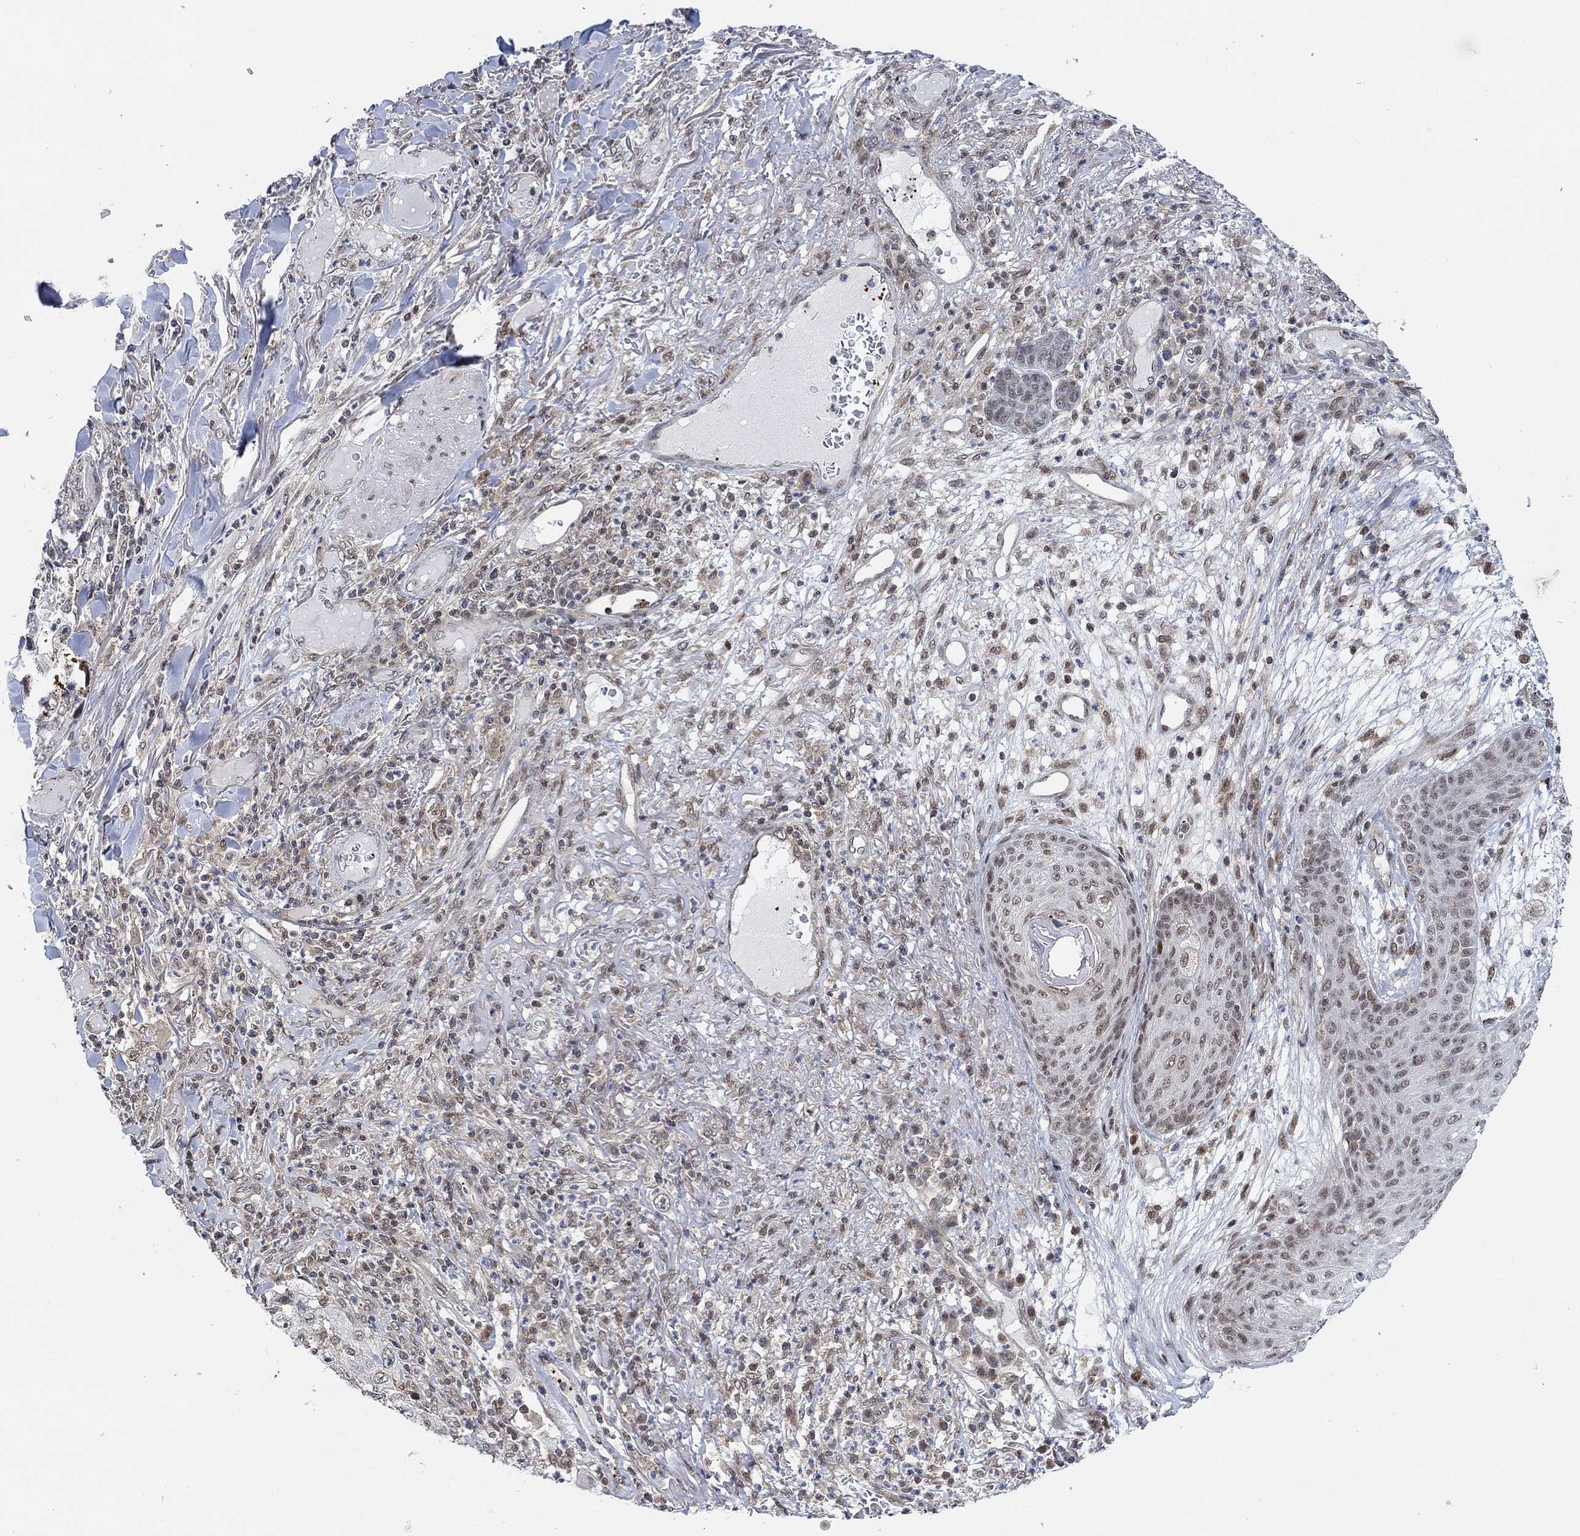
{"staining": {"intensity": "weak", "quantity": "<25%", "location": "nuclear"}, "tissue": "skin cancer", "cell_type": "Tumor cells", "image_type": "cancer", "snomed": [{"axis": "morphology", "description": "Squamous cell carcinoma, NOS"}, {"axis": "topography", "description": "Skin"}], "caption": "IHC of human skin squamous cell carcinoma demonstrates no staining in tumor cells.", "gene": "PWWP2B", "patient": {"sex": "male", "age": 82}}